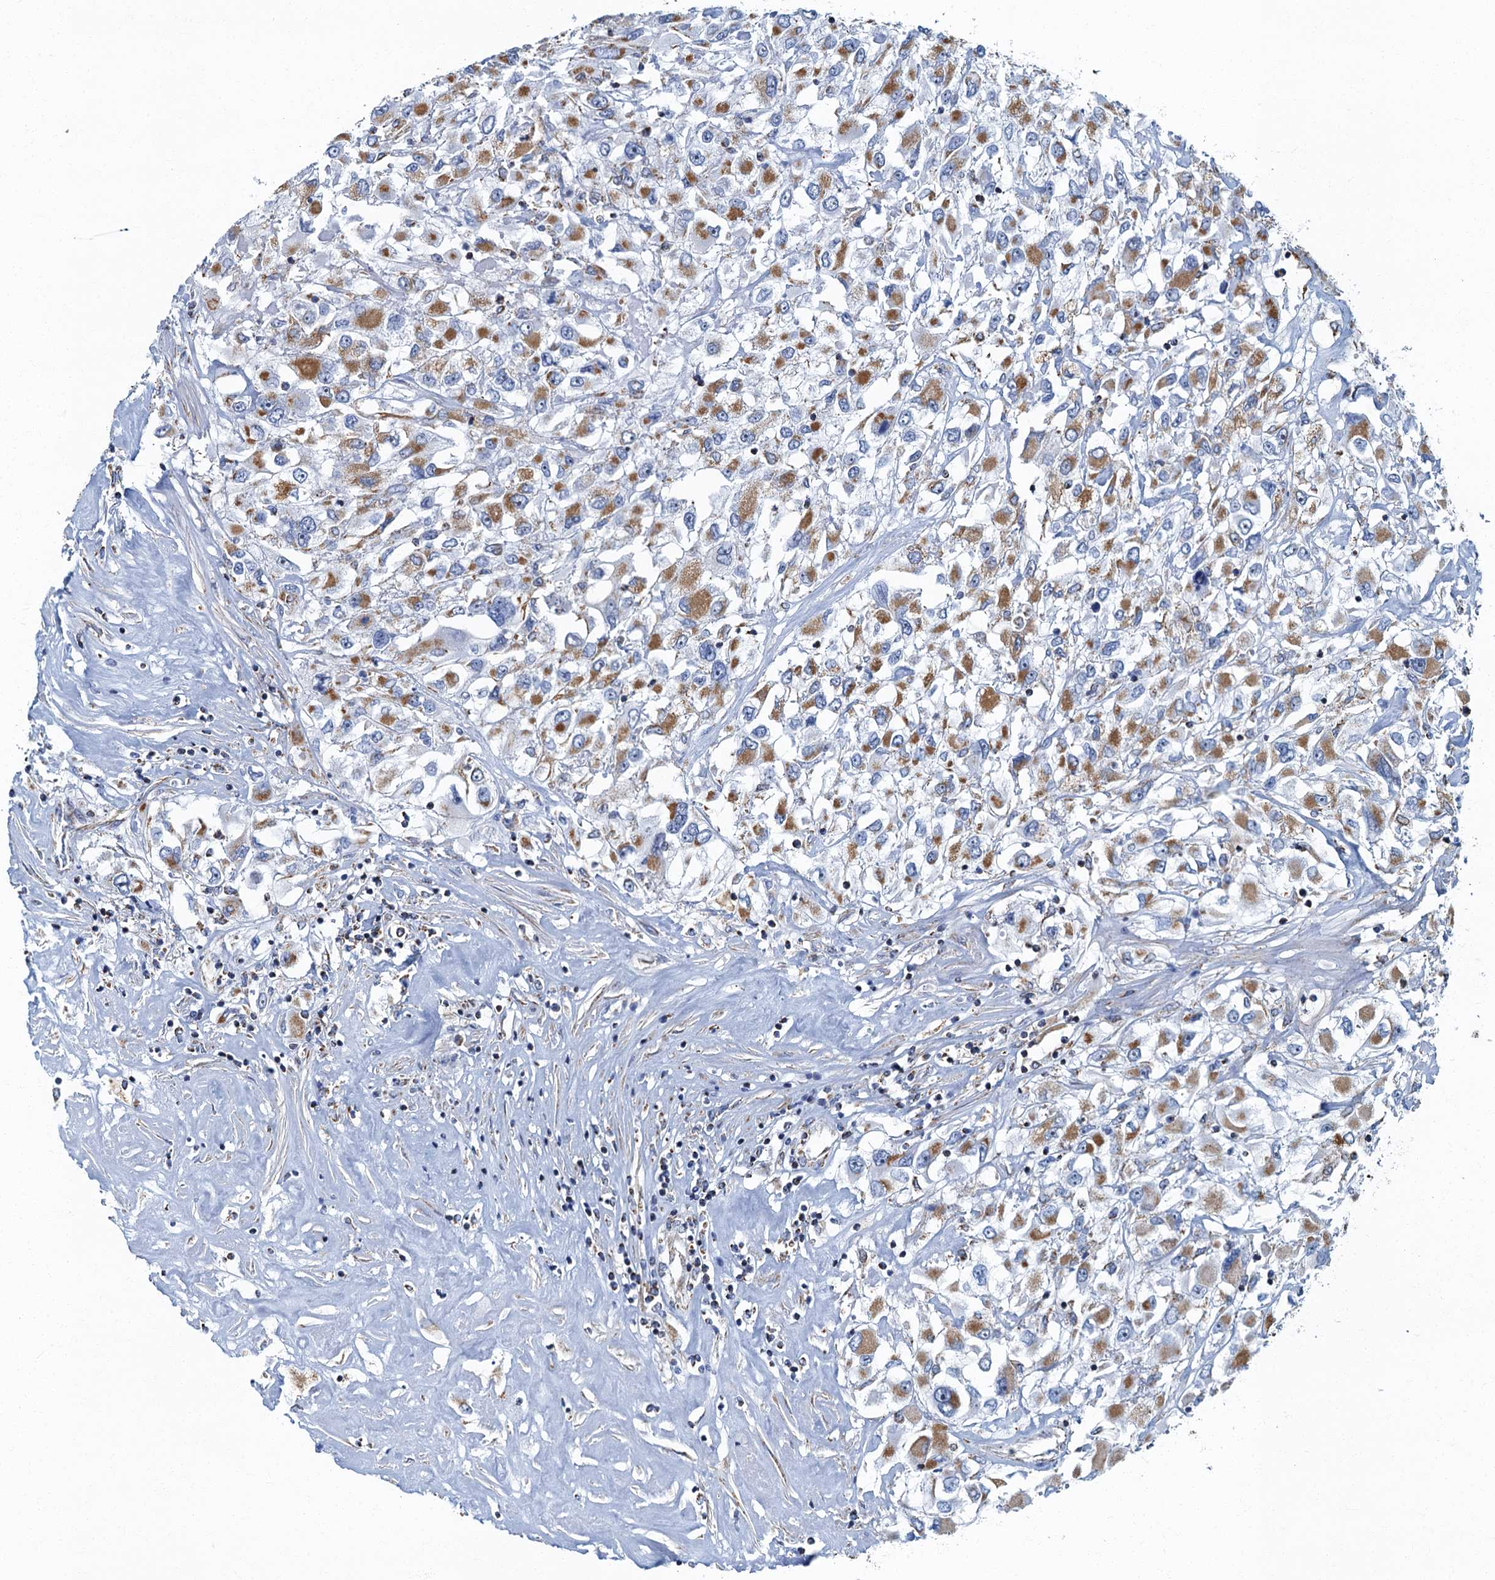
{"staining": {"intensity": "moderate", "quantity": "25%-75%", "location": "cytoplasmic/membranous"}, "tissue": "renal cancer", "cell_type": "Tumor cells", "image_type": "cancer", "snomed": [{"axis": "morphology", "description": "Adenocarcinoma, NOS"}, {"axis": "topography", "description": "Kidney"}], "caption": "Adenocarcinoma (renal) stained with DAB (3,3'-diaminobenzidine) immunohistochemistry (IHC) displays medium levels of moderate cytoplasmic/membranous staining in about 25%-75% of tumor cells.", "gene": "RAD9B", "patient": {"sex": "female", "age": 52}}